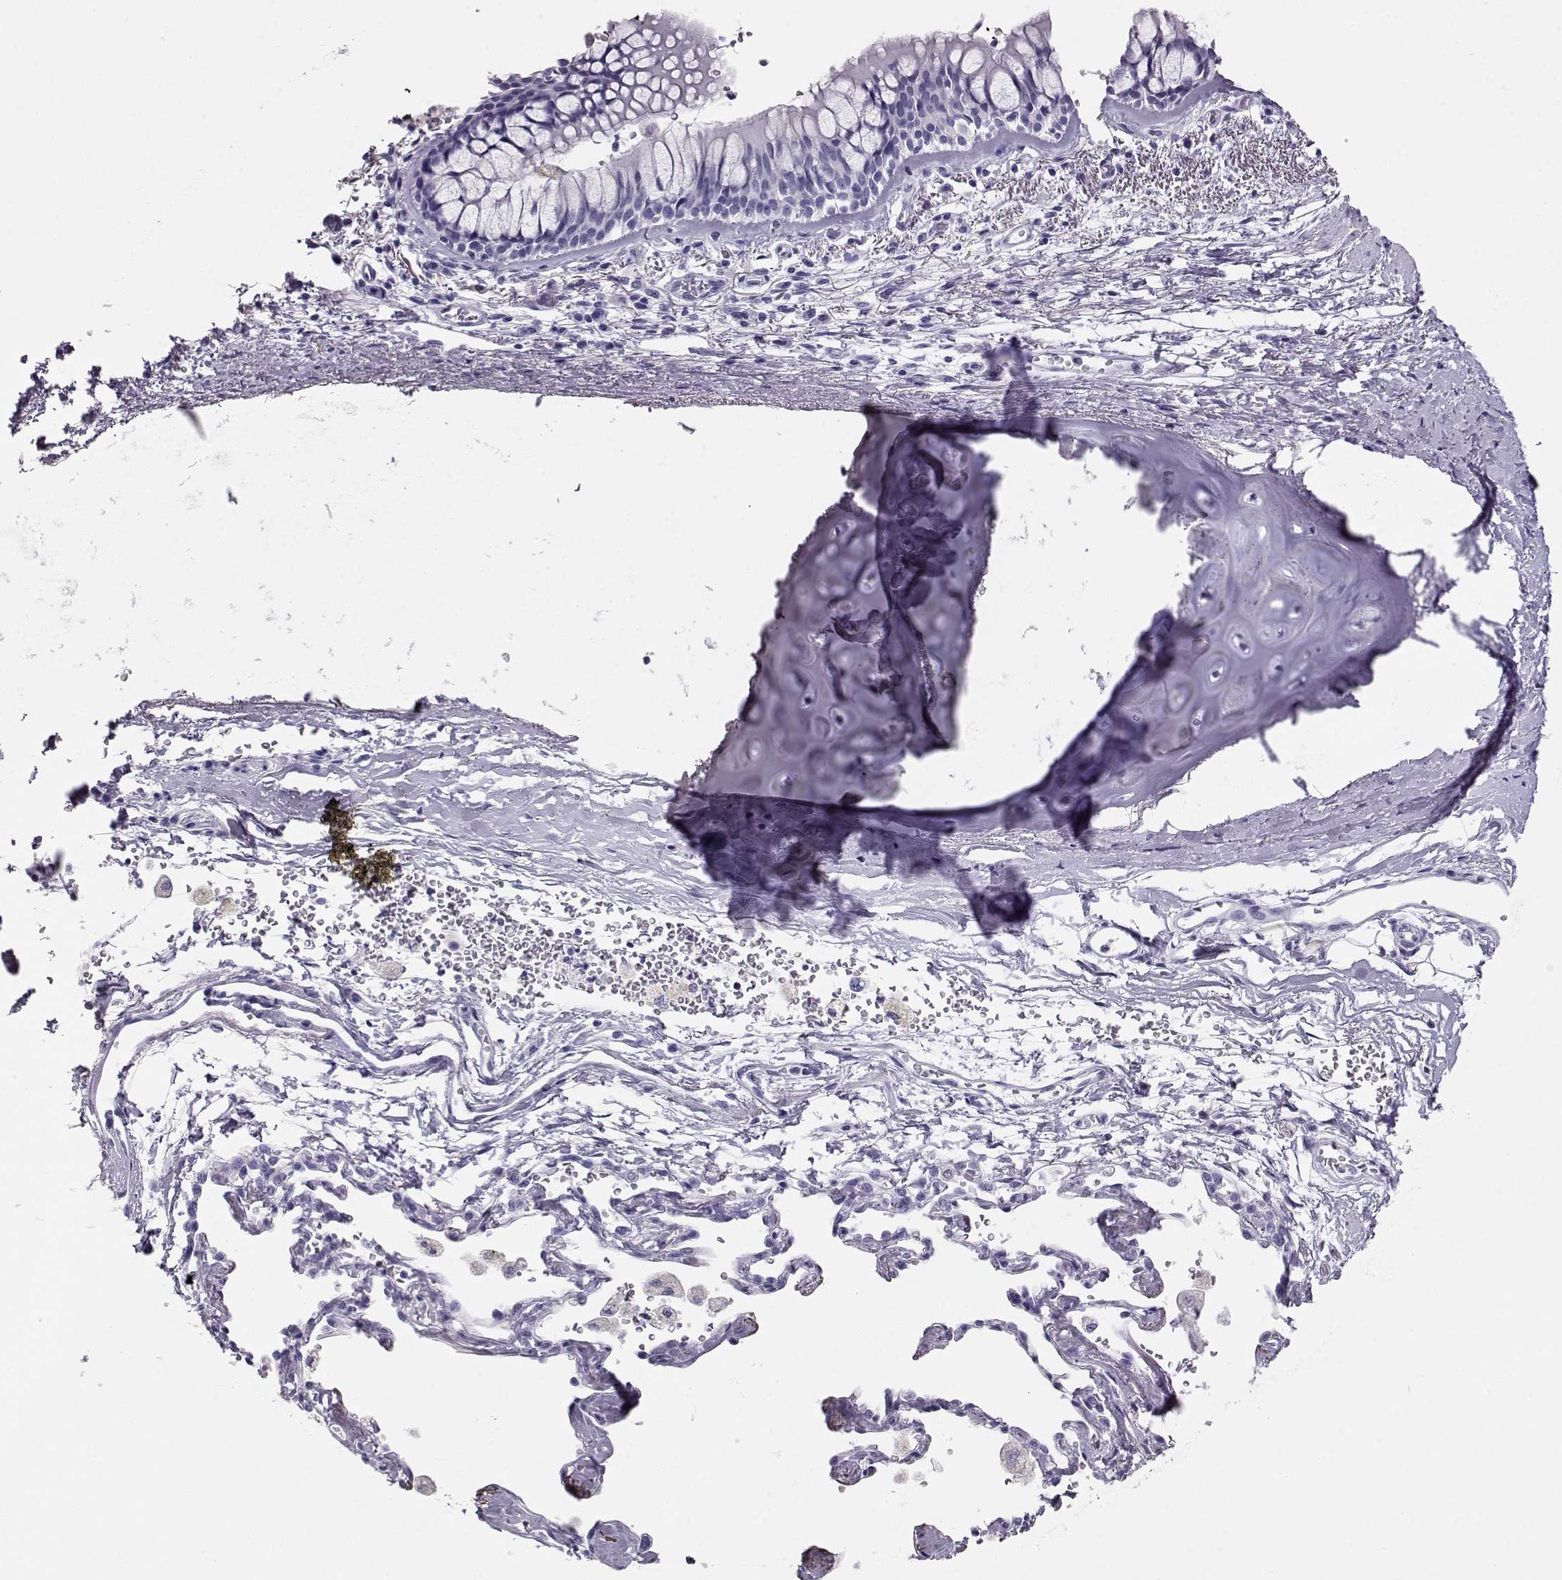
{"staining": {"intensity": "negative", "quantity": "none", "location": "none"}, "tissue": "bronchus", "cell_type": "Respiratory epithelial cells", "image_type": "normal", "snomed": [{"axis": "morphology", "description": "Normal tissue, NOS"}, {"axis": "topography", "description": "Bronchus"}, {"axis": "topography", "description": "Lung"}], "caption": "Respiratory epithelial cells are negative for protein expression in unremarkable human bronchus. The staining is performed using DAB (3,3'-diaminobenzidine) brown chromogen with nuclei counter-stained in using hematoxylin.", "gene": "MAGEC1", "patient": {"sex": "female", "age": 57}}